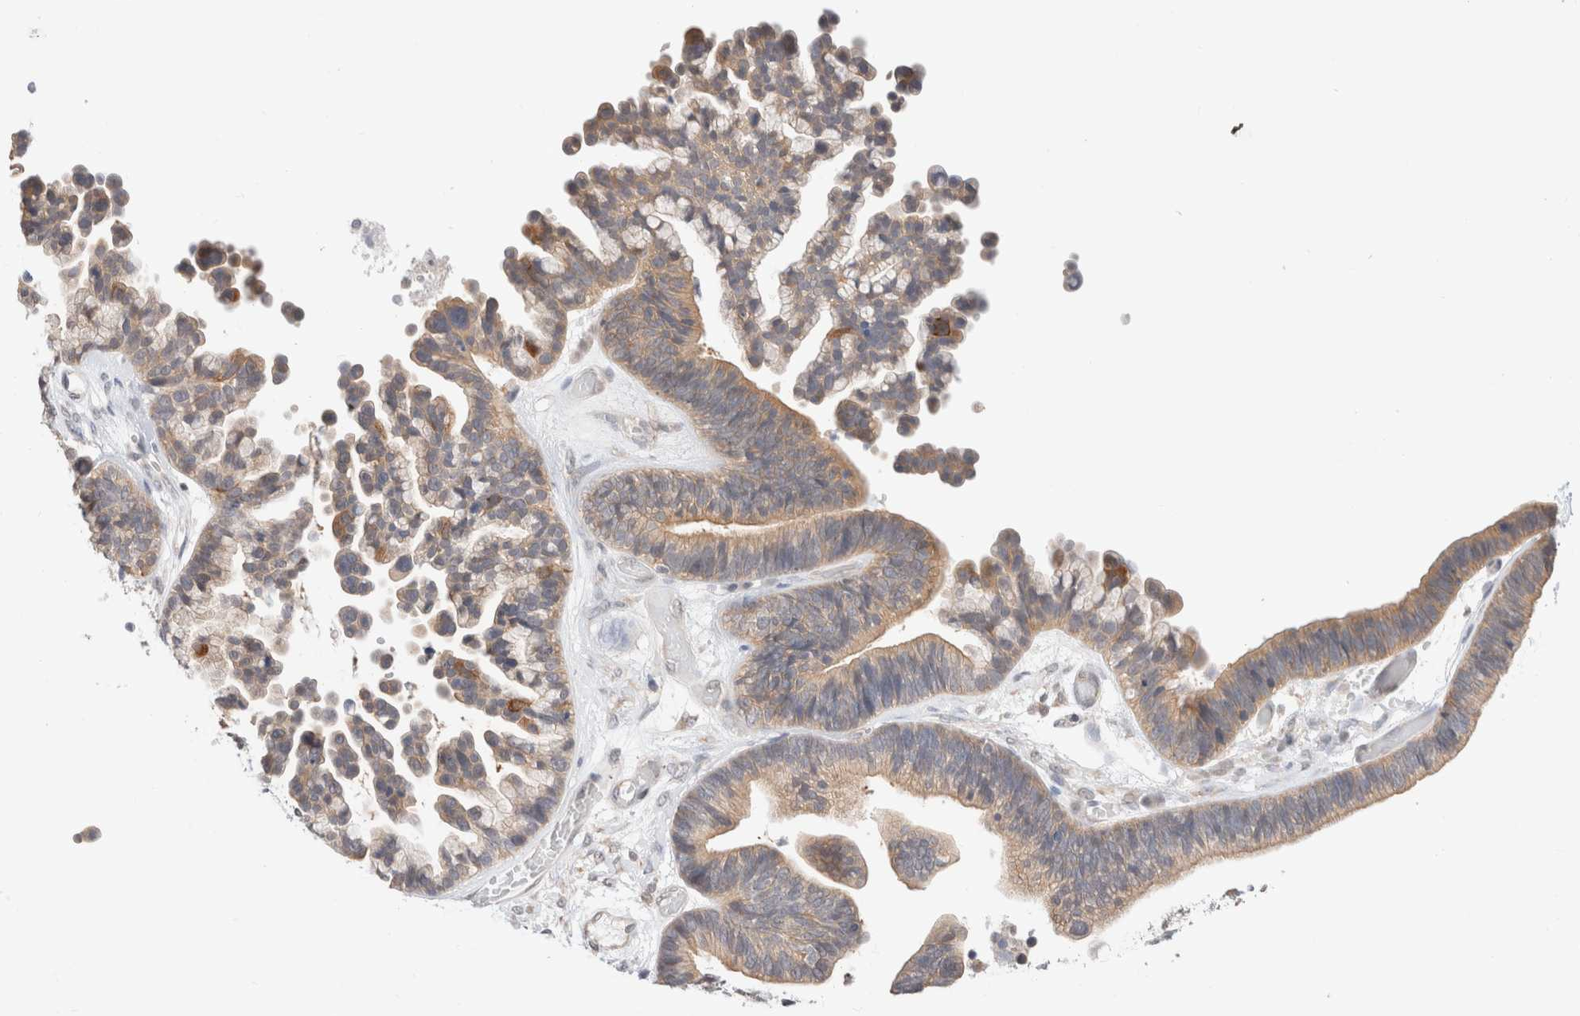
{"staining": {"intensity": "weak", "quantity": ">75%", "location": "cytoplasmic/membranous"}, "tissue": "ovarian cancer", "cell_type": "Tumor cells", "image_type": "cancer", "snomed": [{"axis": "morphology", "description": "Cystadenocarcinoma, serous, NOS"}, {"axis": "topography", "description": "Ovary"}], "caption": "Protein analysis of ovarian cancer tissue shows weak cytoplasmic/membranous expression in approximately >75% of tumor cells.", "gene": "C17orf97", "patient": {"sex": "female", "age": 56}}